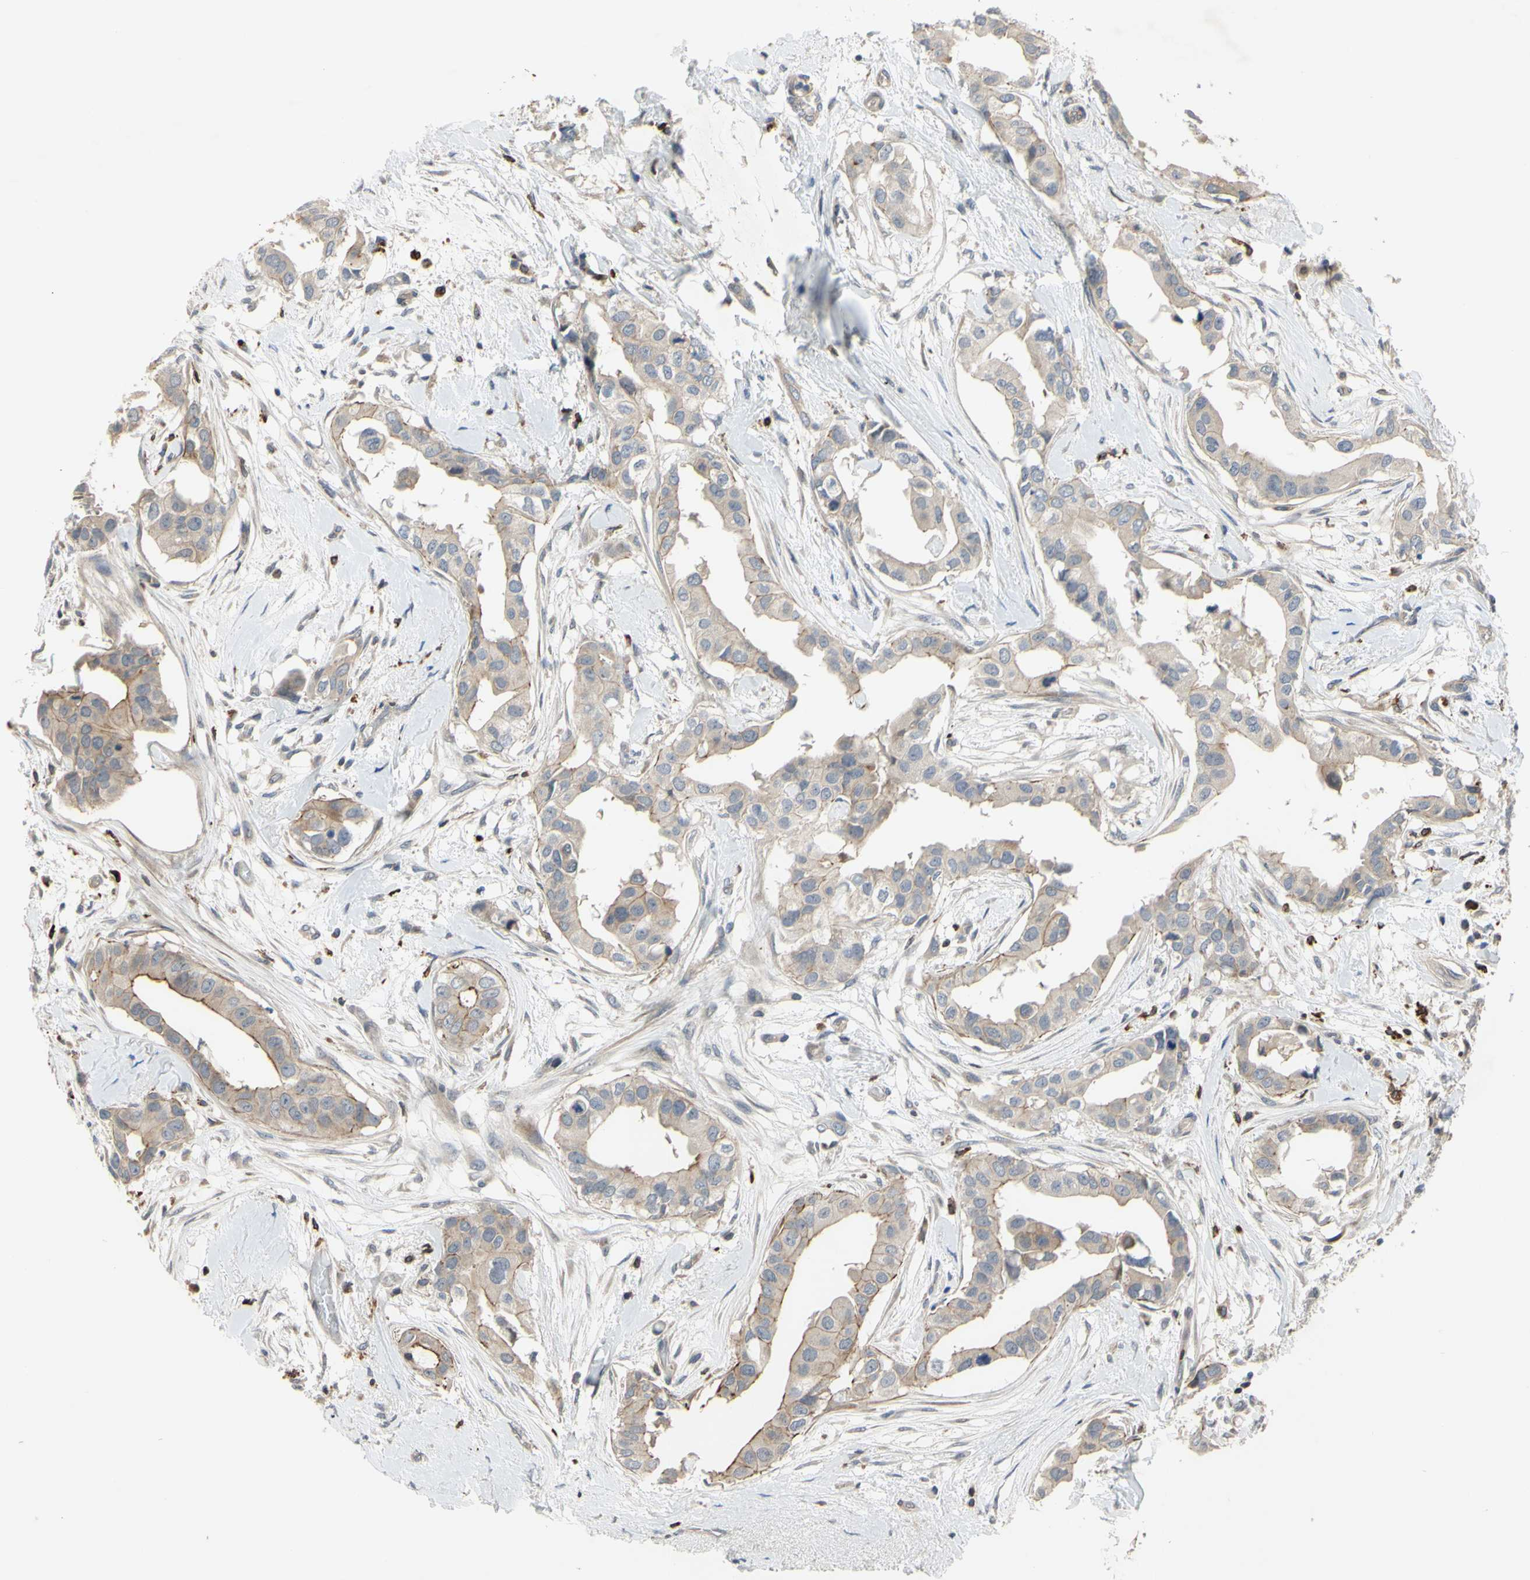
{"staining": {"intensity": "weak", "quantity": ">75%", "location": "cytoplasmic/membranous"}, "tissue": "breast cancer", "cell_type": "Tumor cells", "image_type": "cancer", "snomed": [{"axis": "morphology", "description": "Duct carcinoma"}, {"axis": "topography", "description": "Breast"}], "caption": "Immunohistochemistry histopathology image of neoplastic tissue: invasive ductal carcinoma (breast) stained using IHC displays low levels of weak protein expression localized specifically in the cytoplasmic/membranous of tumor cells, appearing as a cytoplasmic/membranous brown color.", "gene": "PLXNA2", "patient": {"sex": "female", "age": 40}}